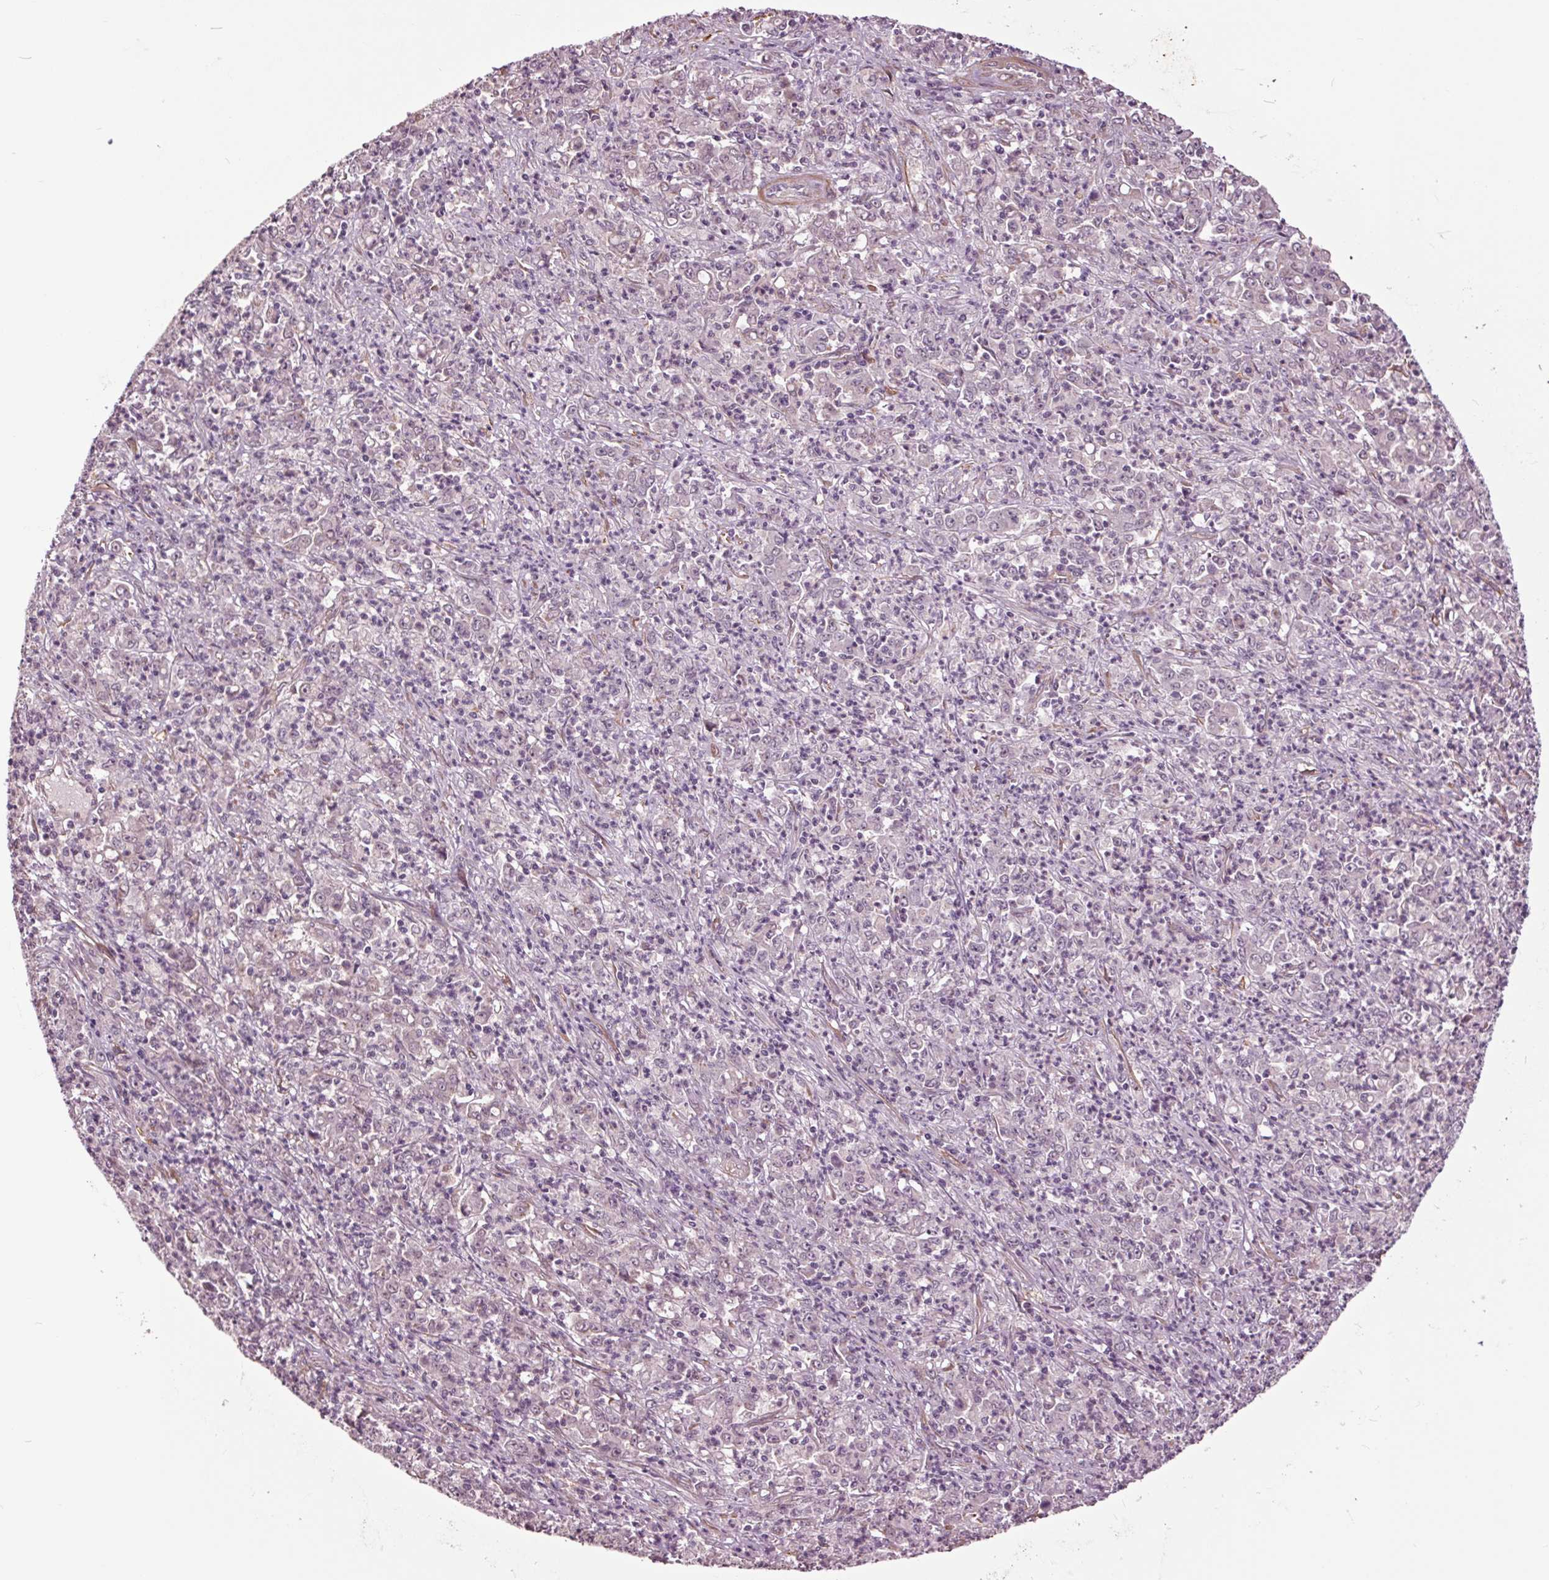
{"staining": {"intensity": "negative", "quantity": "none", "location": "none"}, "tissue": "stomach cancer", "cell_type": "Tumor cells", "image_type": "cancer", "snomed": [{"axis": "morphology", "description": "Adenocarcinoma, NOS"}, {"axis": "topography", "description": "Stomach, lower"}], "caption": "A high-resolution image shows immunohistochemistry (IHC) staining of stomach adenocarcinoma, which demonstrates no significant expression in tumor cells.", "gene": "HAUS5", "patient": {"sex": "female", "age": 71}}